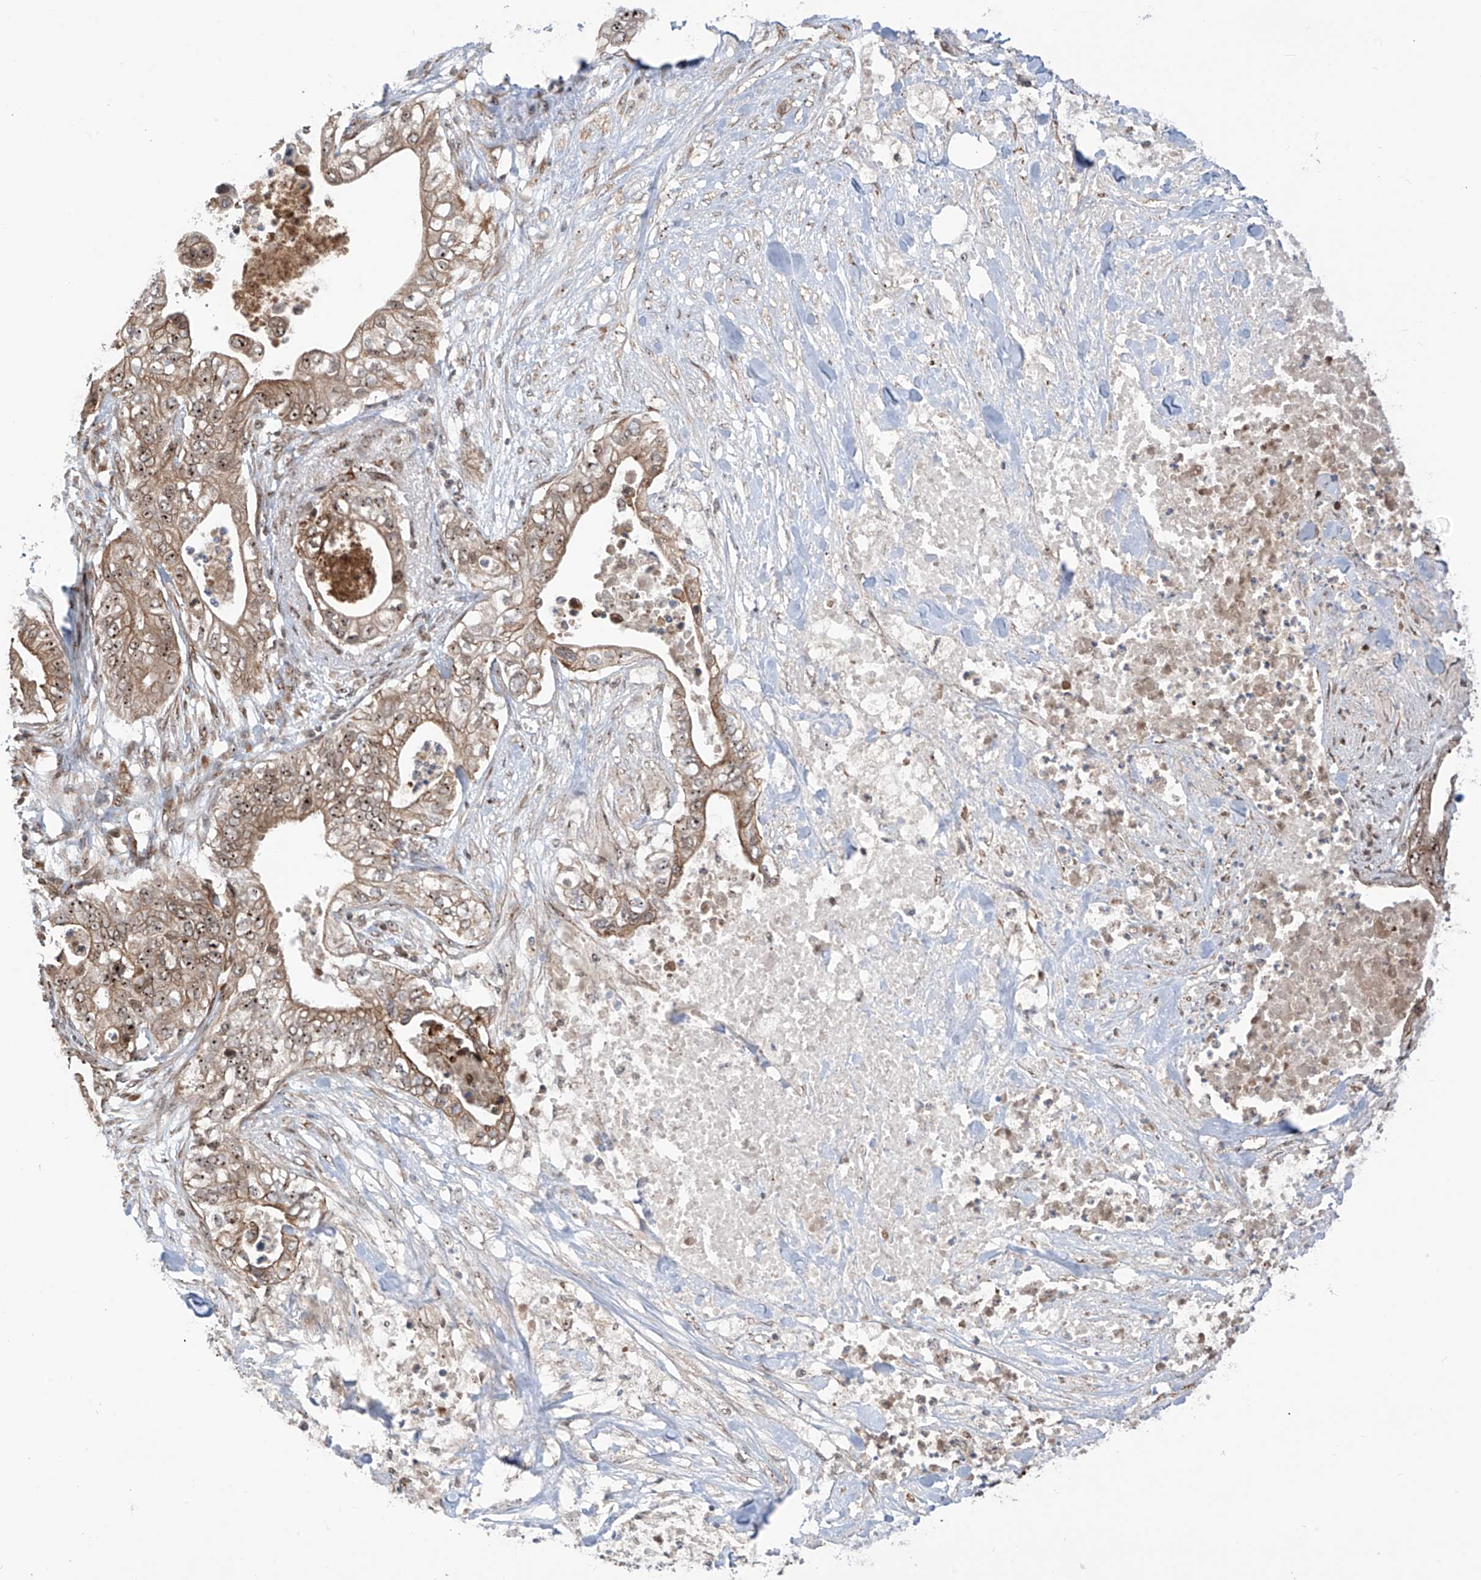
{"staining": {"intensity": "moderate", "quantity": ">75%", "location": "cytoplasmic/membranous,nuclear"}, "tissue": "pancreatic cancer", "cell_type": "Tumor cells", "image_type": "cancer", "snomed": [{"axis": "morphology", "description": "Adenocarcinoma, NOS"}, {"axis": "topography", "description": "Pancreas"}], "caption": "DAB (3,3'-diaminobenzidine) immunohistochemical staining of human adenocarcinoma (pancreatic) displays moderate cytoplasmic/membranous and nuclear protein staining in about >75% of tumor cells.", "gene": "C1orf131", "patient": {"sex": "female", "age": 78}}